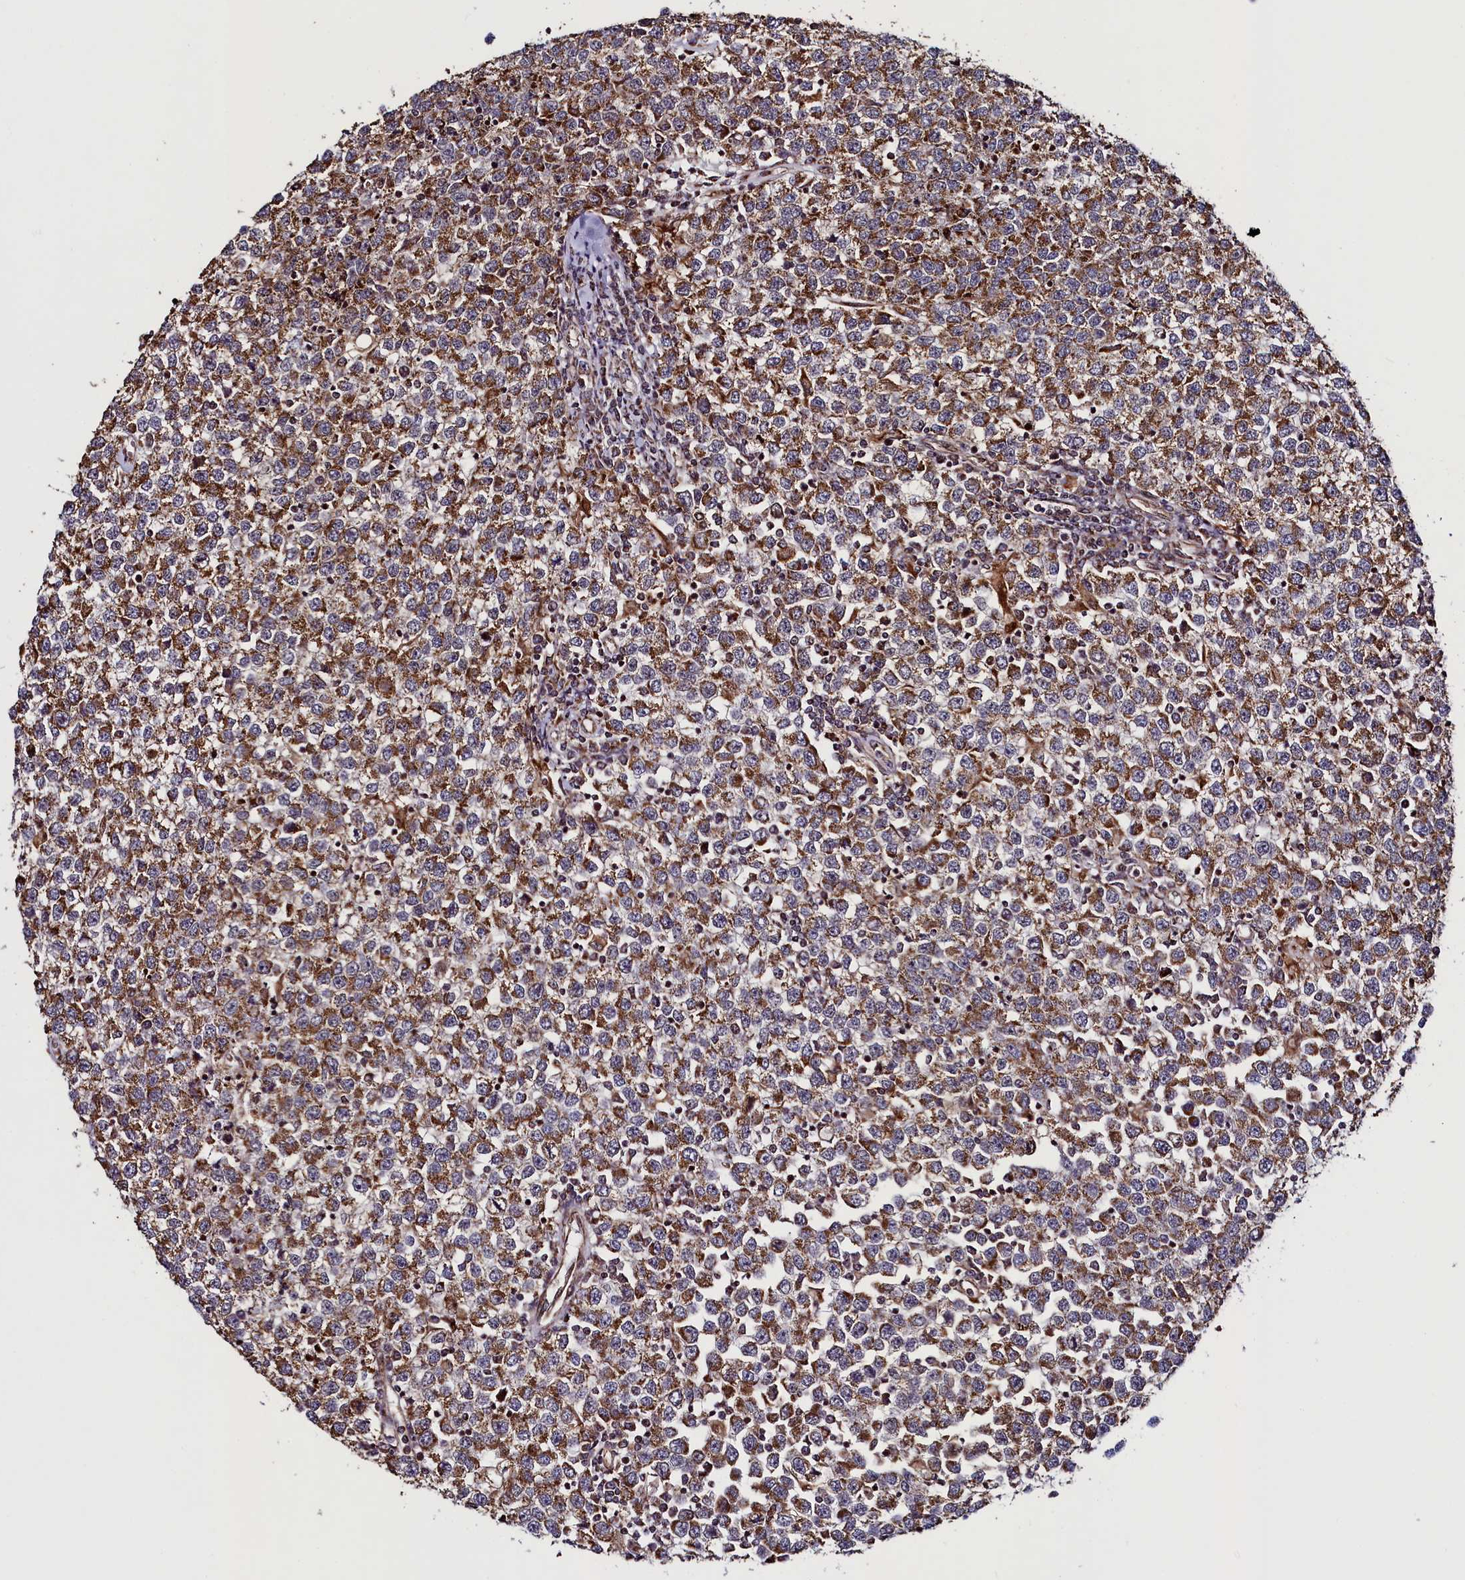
{"staining": {"intensity": "moderate", "quantity": ">75%", "location": "cytoplasmic/membranous"}, "tissue": "testis cancer", "cell_type": "Tumor cells", "image_type": "cancer", "snomed": [{"axis": "morphology", "description": "Seminoma, NOS"}, {"axis": "topography", "description": "Testis"}], "caption": "Protein expression analysis of seminoma (testis) shows moderate cytoplasmic/membranous positivity in approximately >75% of tumor cells.", "gene": "ZNF577", "patient": {"sex": "male", "age": 65}}